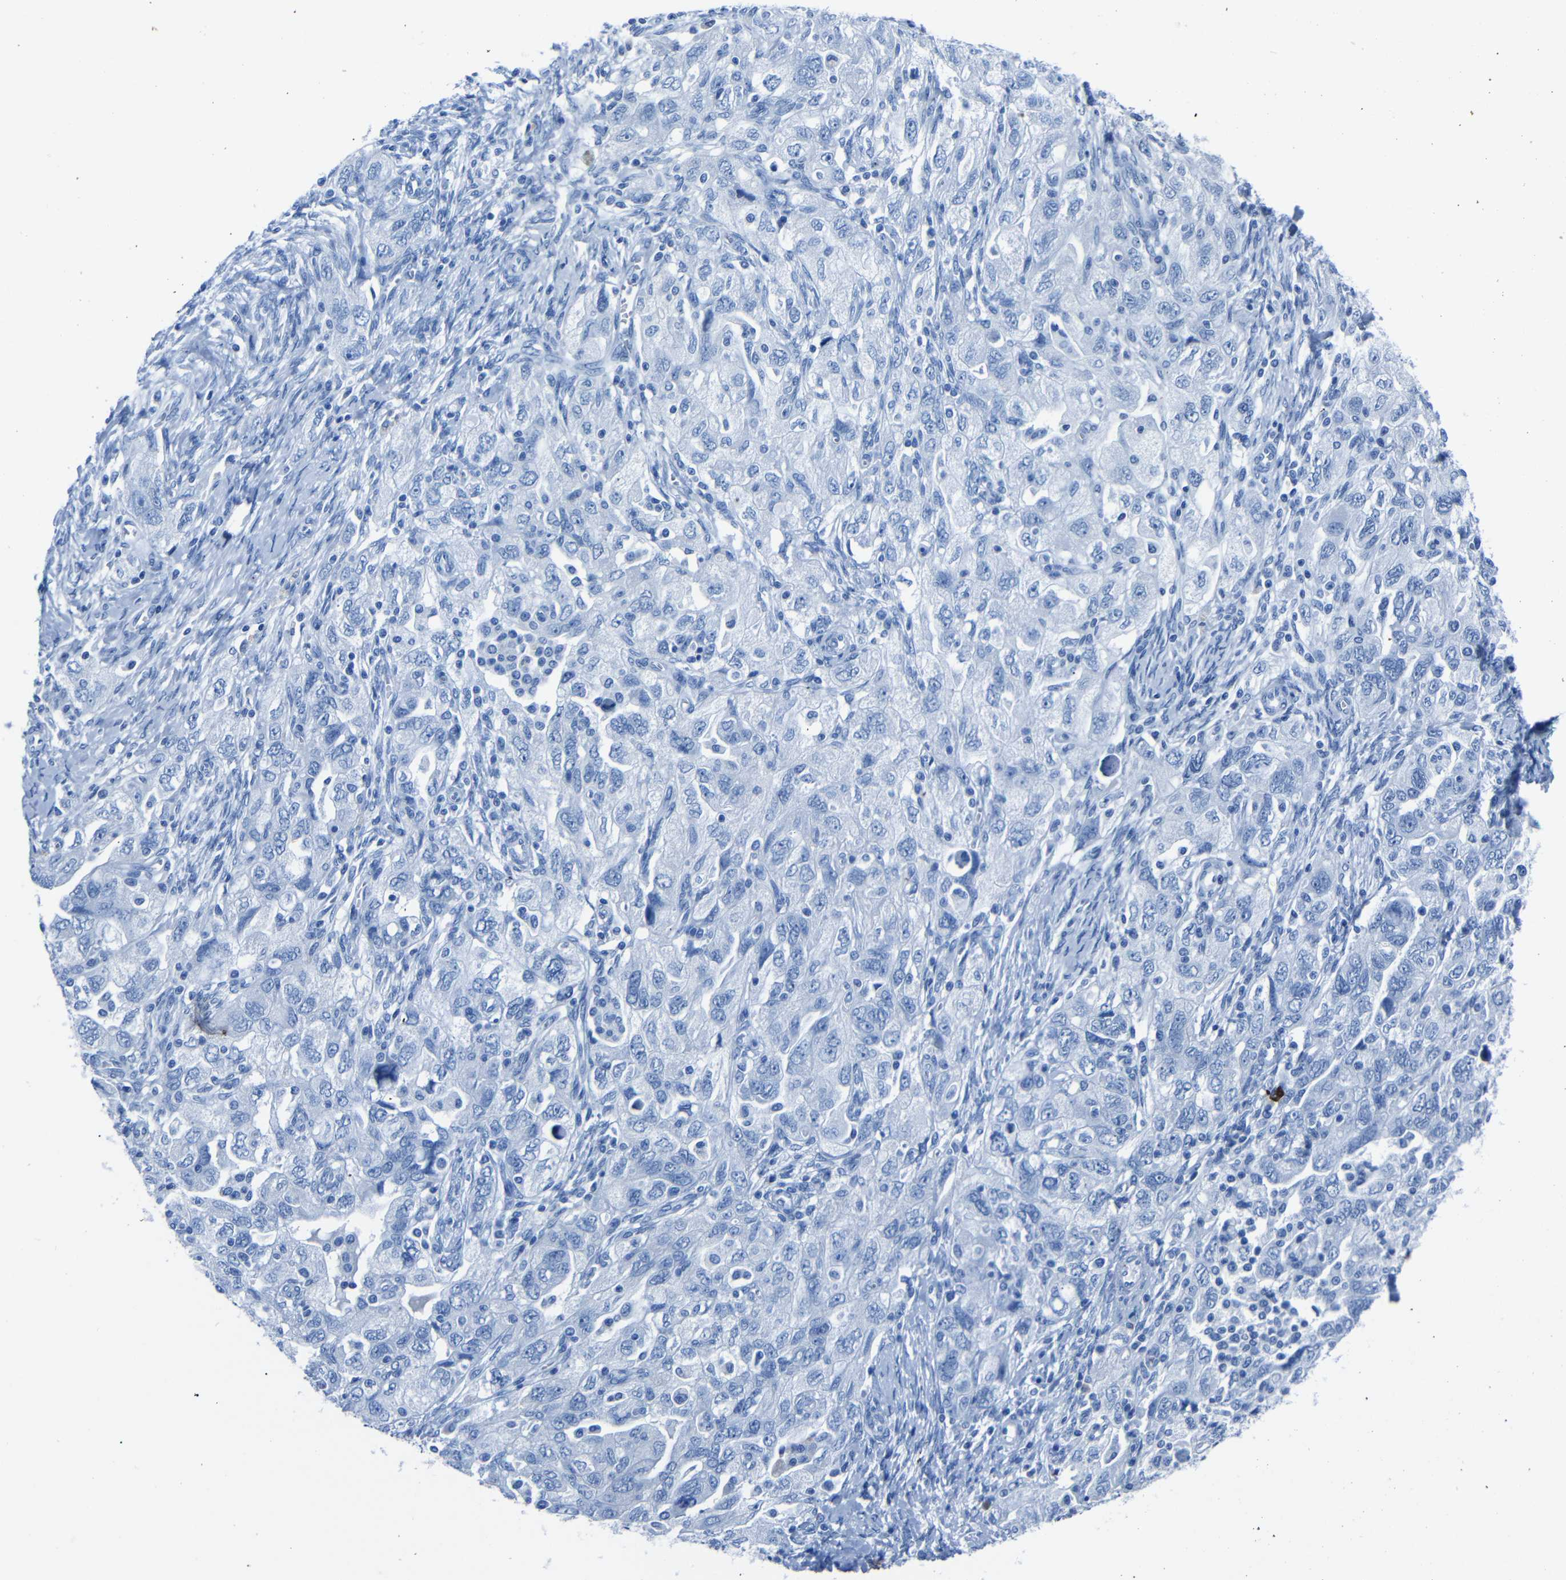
{"staining": {"intensity": "negative", "quantity": "none", "location": "none"}, "tissue": "ovarian cancer", "cell_type": "Tumor cells", "image_type": "cancer", "snomed": [{"axis": "morphology", "description": "Carcinoma, NOS"}, {"axis": "morphology", "description": "Cystadenocarcinoma, serous, NOS"}, {"axis": "topography", "description": "Ovary"}], "caption": "High magnification brightfield microscopy of ovarian cancer (serous cystadenocarcinoma) stained with DAB (3,3'-diaminobenzidine) (brown) and counterstained with hematoxylin (blue): tumor cells show no significant expression.", "gene": "CLDN11", "patient": {"sex": "female", "age": 69}}